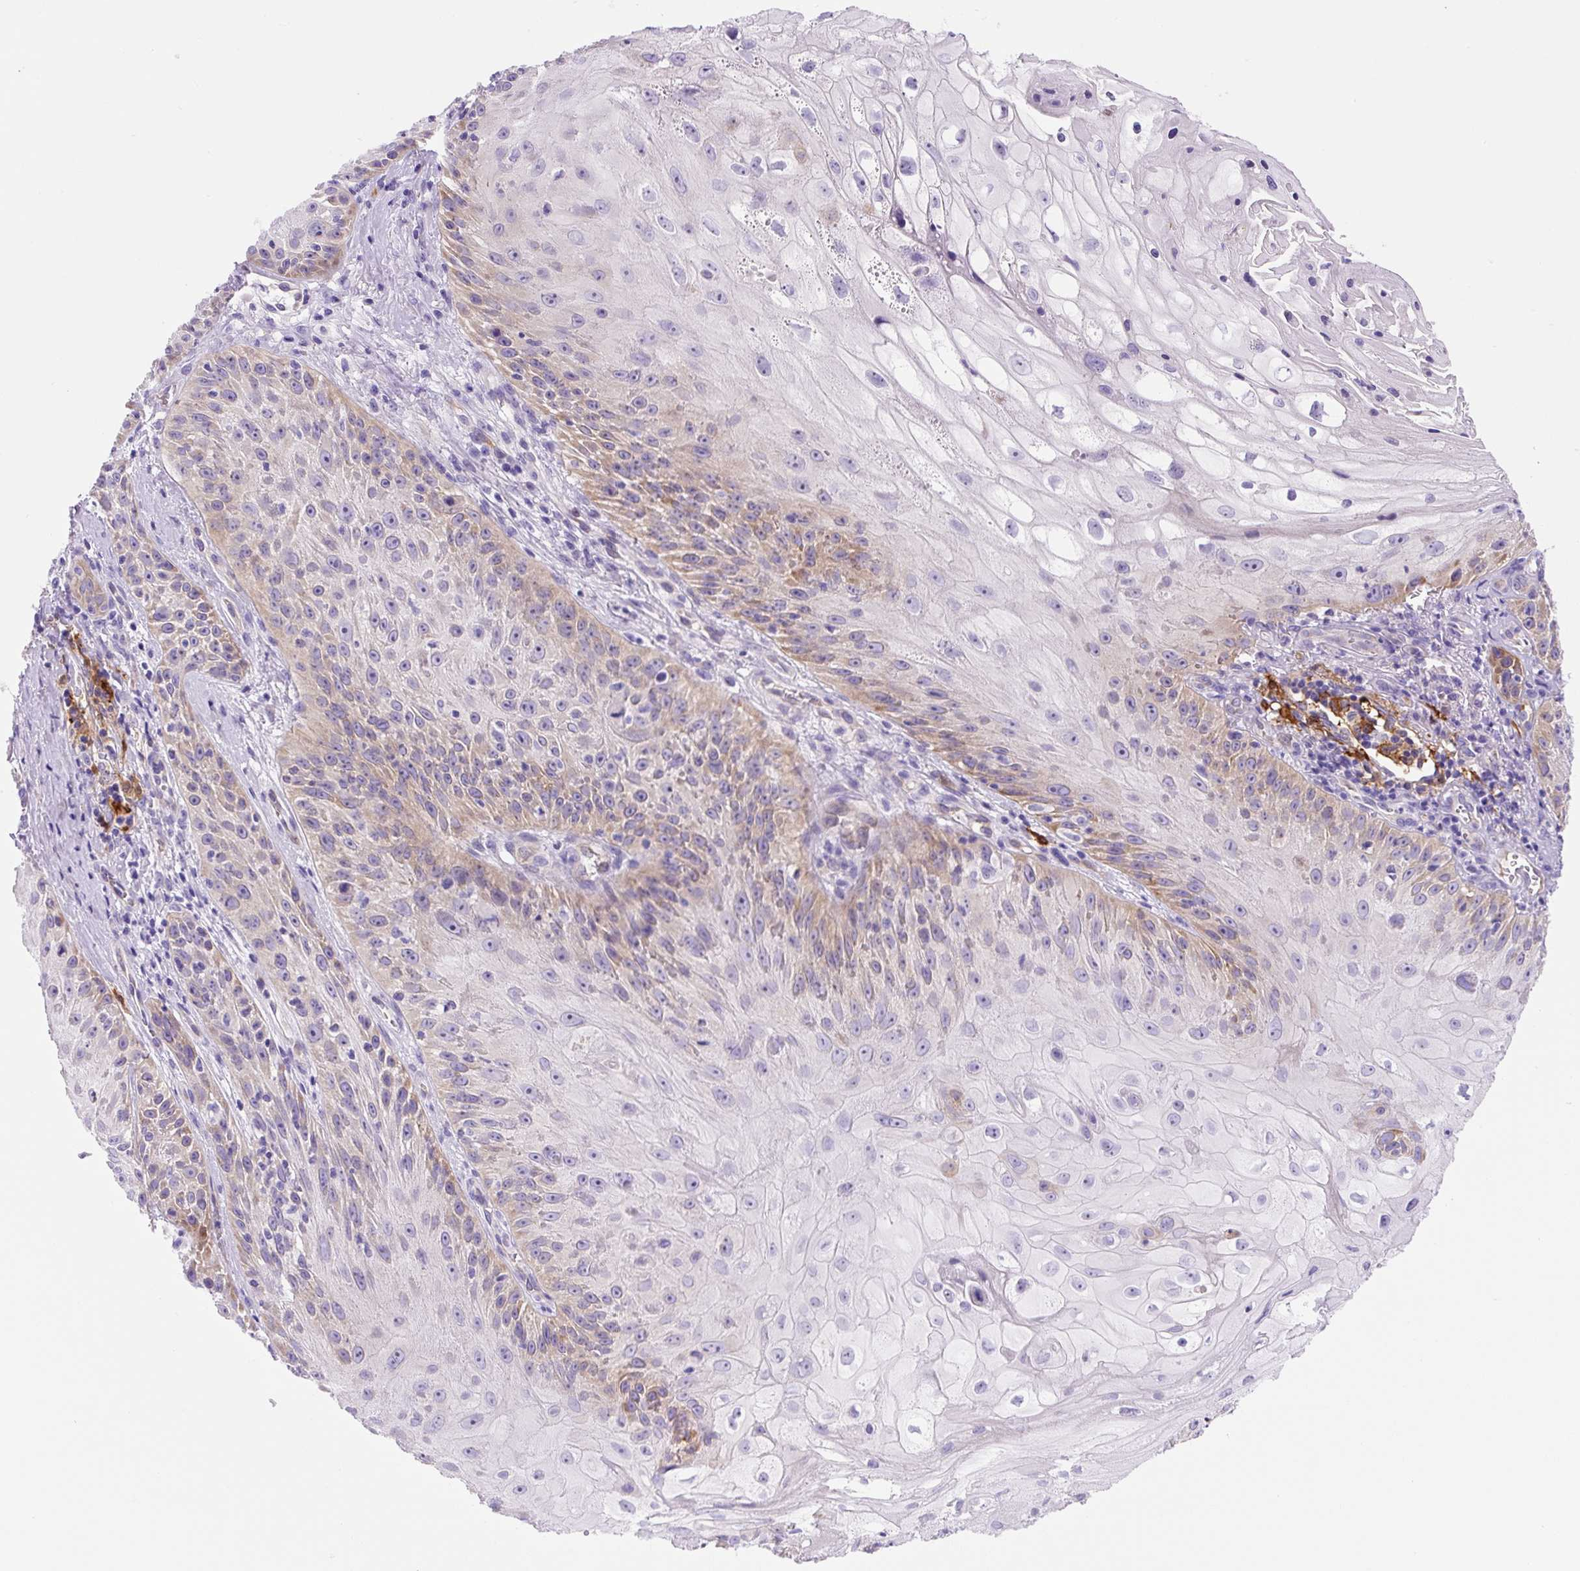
{"staining": {"intensity": "weak", "quantity": "<25%", "location": "cytoplasmic/membranous"}, "tissue": "skin cancer", "cell_type": "Tumor cells", "image_type": "cancer", "snomed": [{"axis": "morphology", "description": "Squamous cell carcinoma, NOS"}, {"axis": "topography", "description": "Skin"}, {"axis": "topography", "description": "Vulva"}], "caption": "Human skin cancer stained for a protein using immunohistochemistry (IHC) reveals no expression in tumor cells.", "gene": "ASB4", "patient": {"sex": "female", "age": 76}}